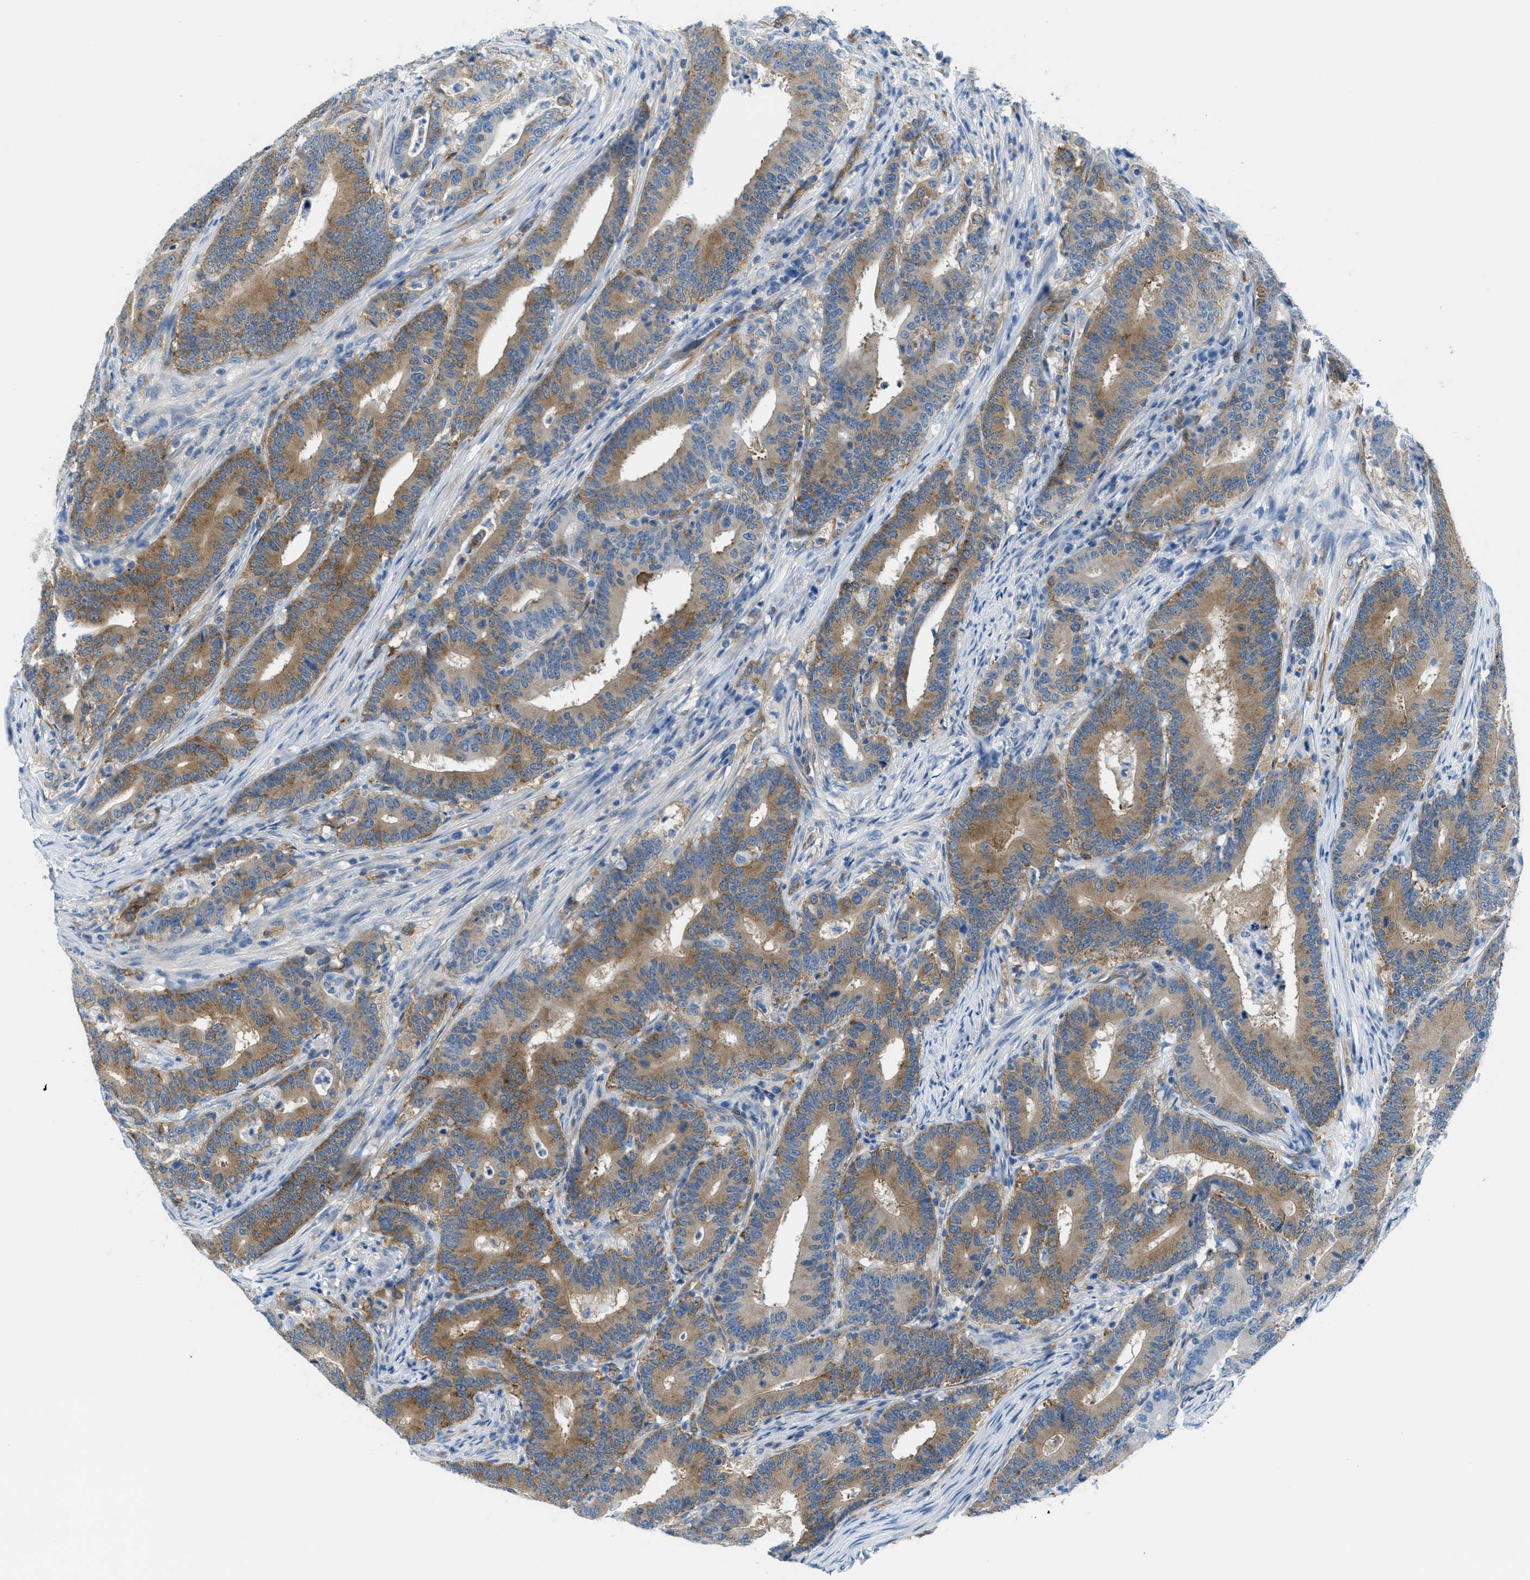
{"staining": {"intensity": "moderate", "quantity": ">75%", "location": "cytoplasmic/membranous"}, "tissue": "colorectal cancer", "cell_type": "Tumor cells", "image_type": "cancer", "snomed": [{"axis": "morphology", "description": "Adenocarcinoma, NOS"}, {"axis": "topography", "description": "Colon"}], "caption": "Immunohistochemical staining of human colorectal cancer displays medium levels of moderate cytoplasmic/membranous expression in about >75% of tumor cells.", "gene": "MAPRE2", "patient": {"sex": "female", "age": 57}}